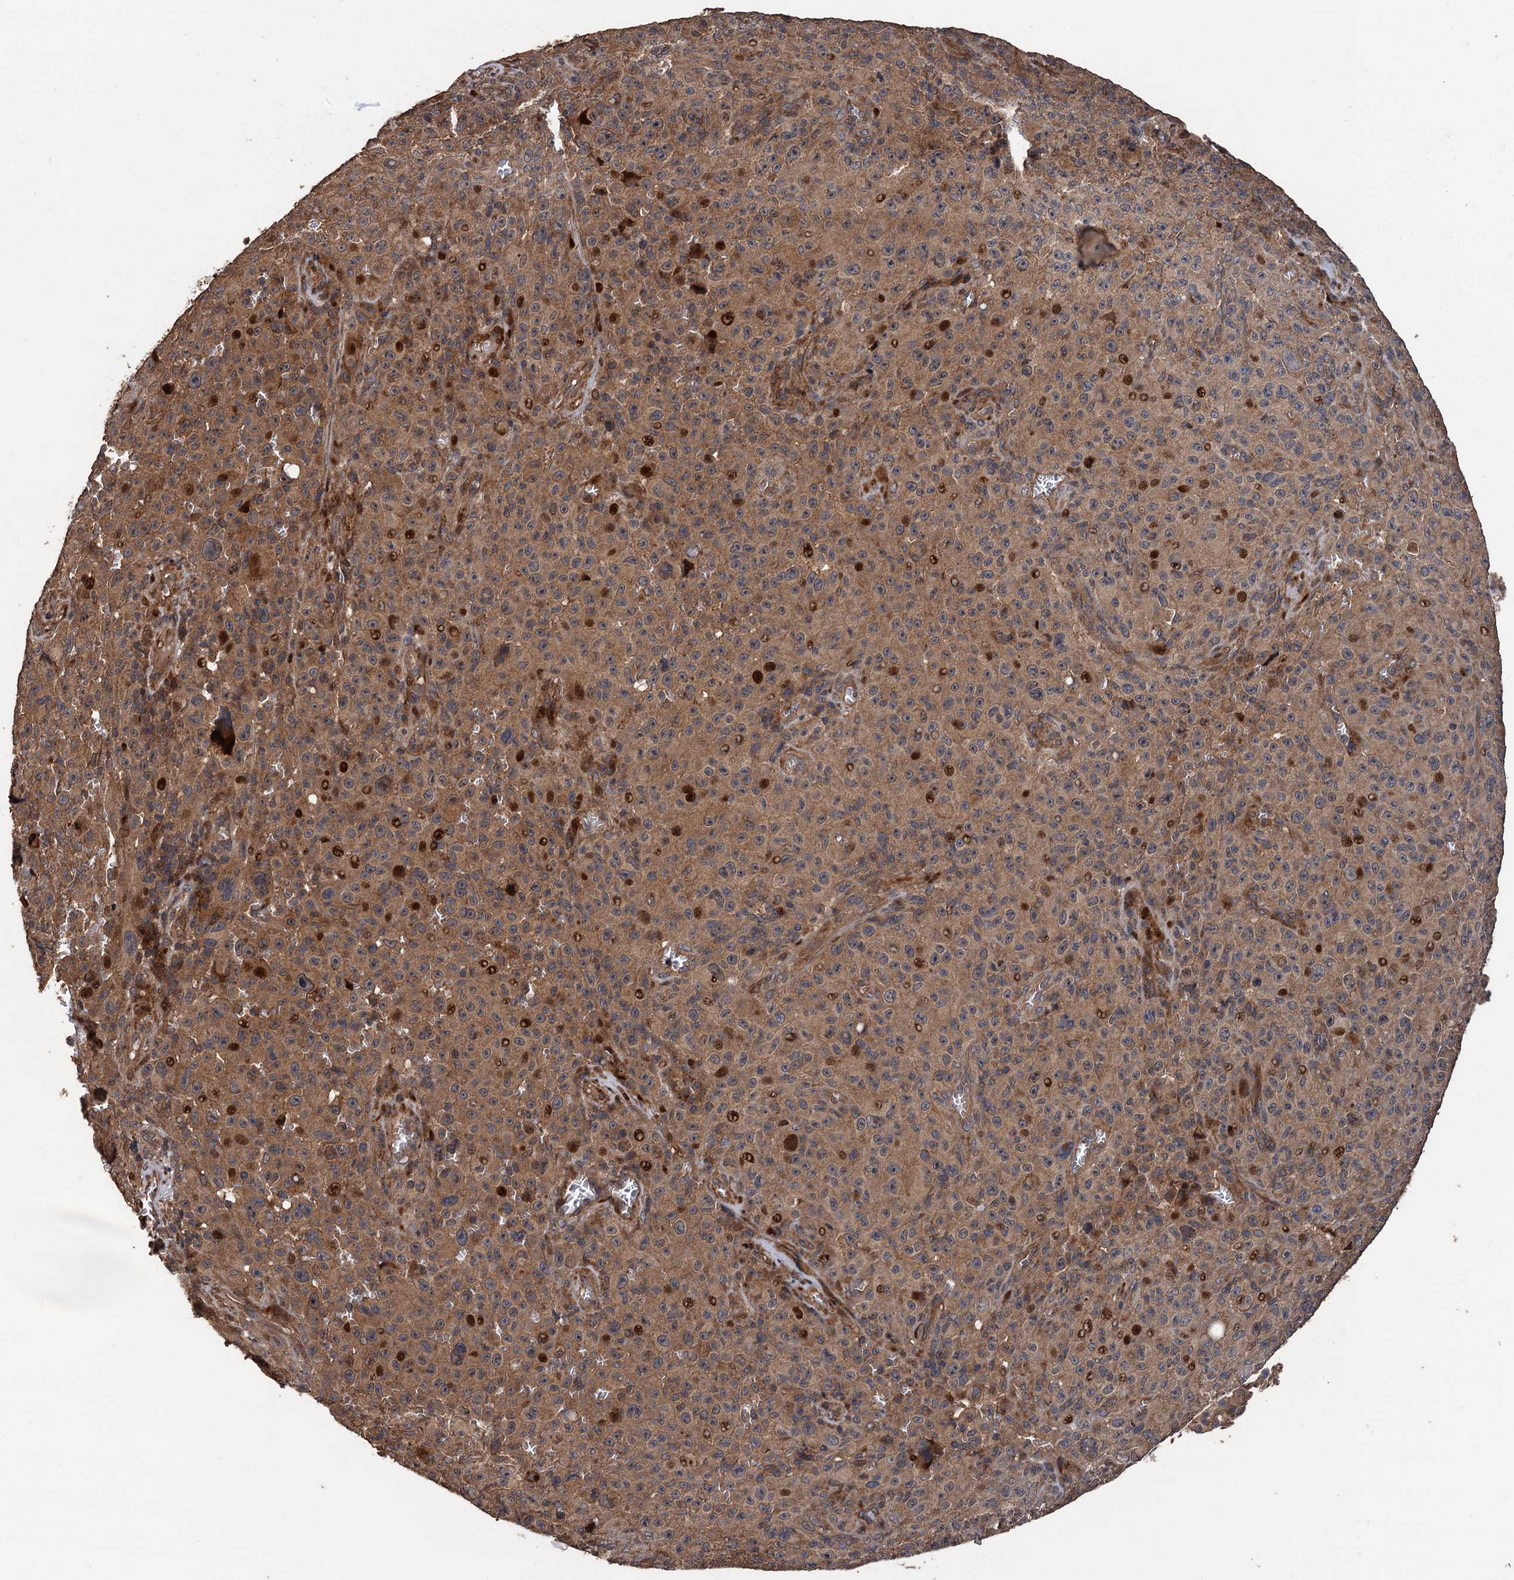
{"staining": {"intensity": "moderate", "quantity": ">75%", "location": "cytoplasmic/membranous,nuclear"}, "tissue": "melanoma", "cell_type": "Tumor cells", "image_type": "cancer", "snomed": [{"axis": "morphology", "description": "Malignant melanoma, NOS"}, {"axis": "topography", "description": "Skin"}], "caption": "Protein expression by IHC exhibits moderate cytoplasmic/membranous and nuclear expression in about >75% of tumor cells in melanoma.", "gene": "TMEM39B", "patient": {"sex": "female", "age": 82}}